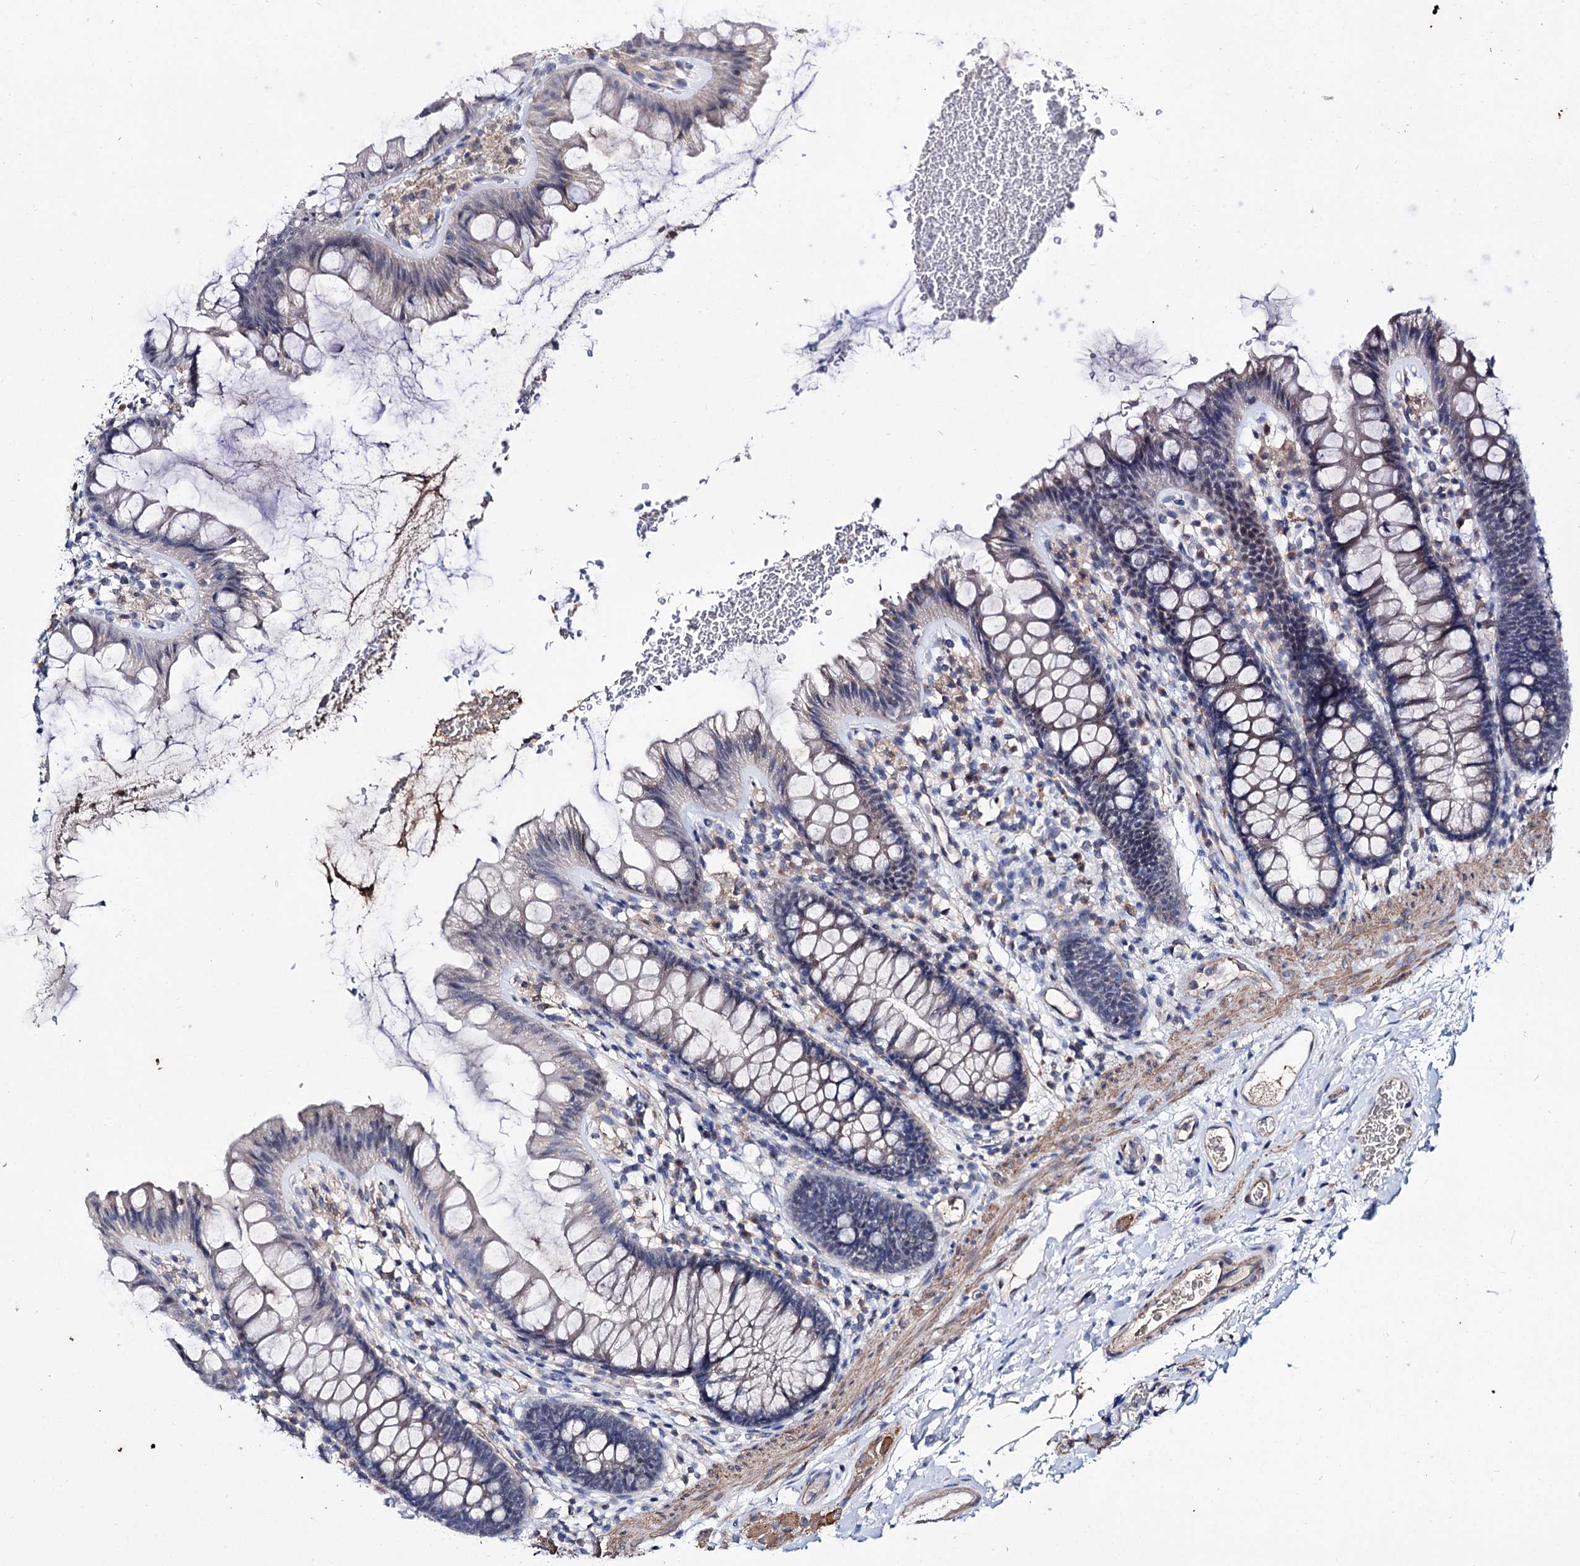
{"staining": {"intensity": "moderate", "quantity": ">75%", "location": "cytoplasmic/membranous"}, "tissue": "colon", "cell_type": "Endothelial cells", "image_type": "normal", "snomed": [{"axis": "morphology", "description": "Normal tissue, NOS"}, {"axis": "topography", "description": "Colon"}], "caption": "Moderate cytoplasmic/membranous staining for a protein is appreciated in approximately >75% of endothelial cells of normal colon using immunohistochemistry (IHC).", "gene": "CLPB", "patient": {"sex": "female", "age": 62}}